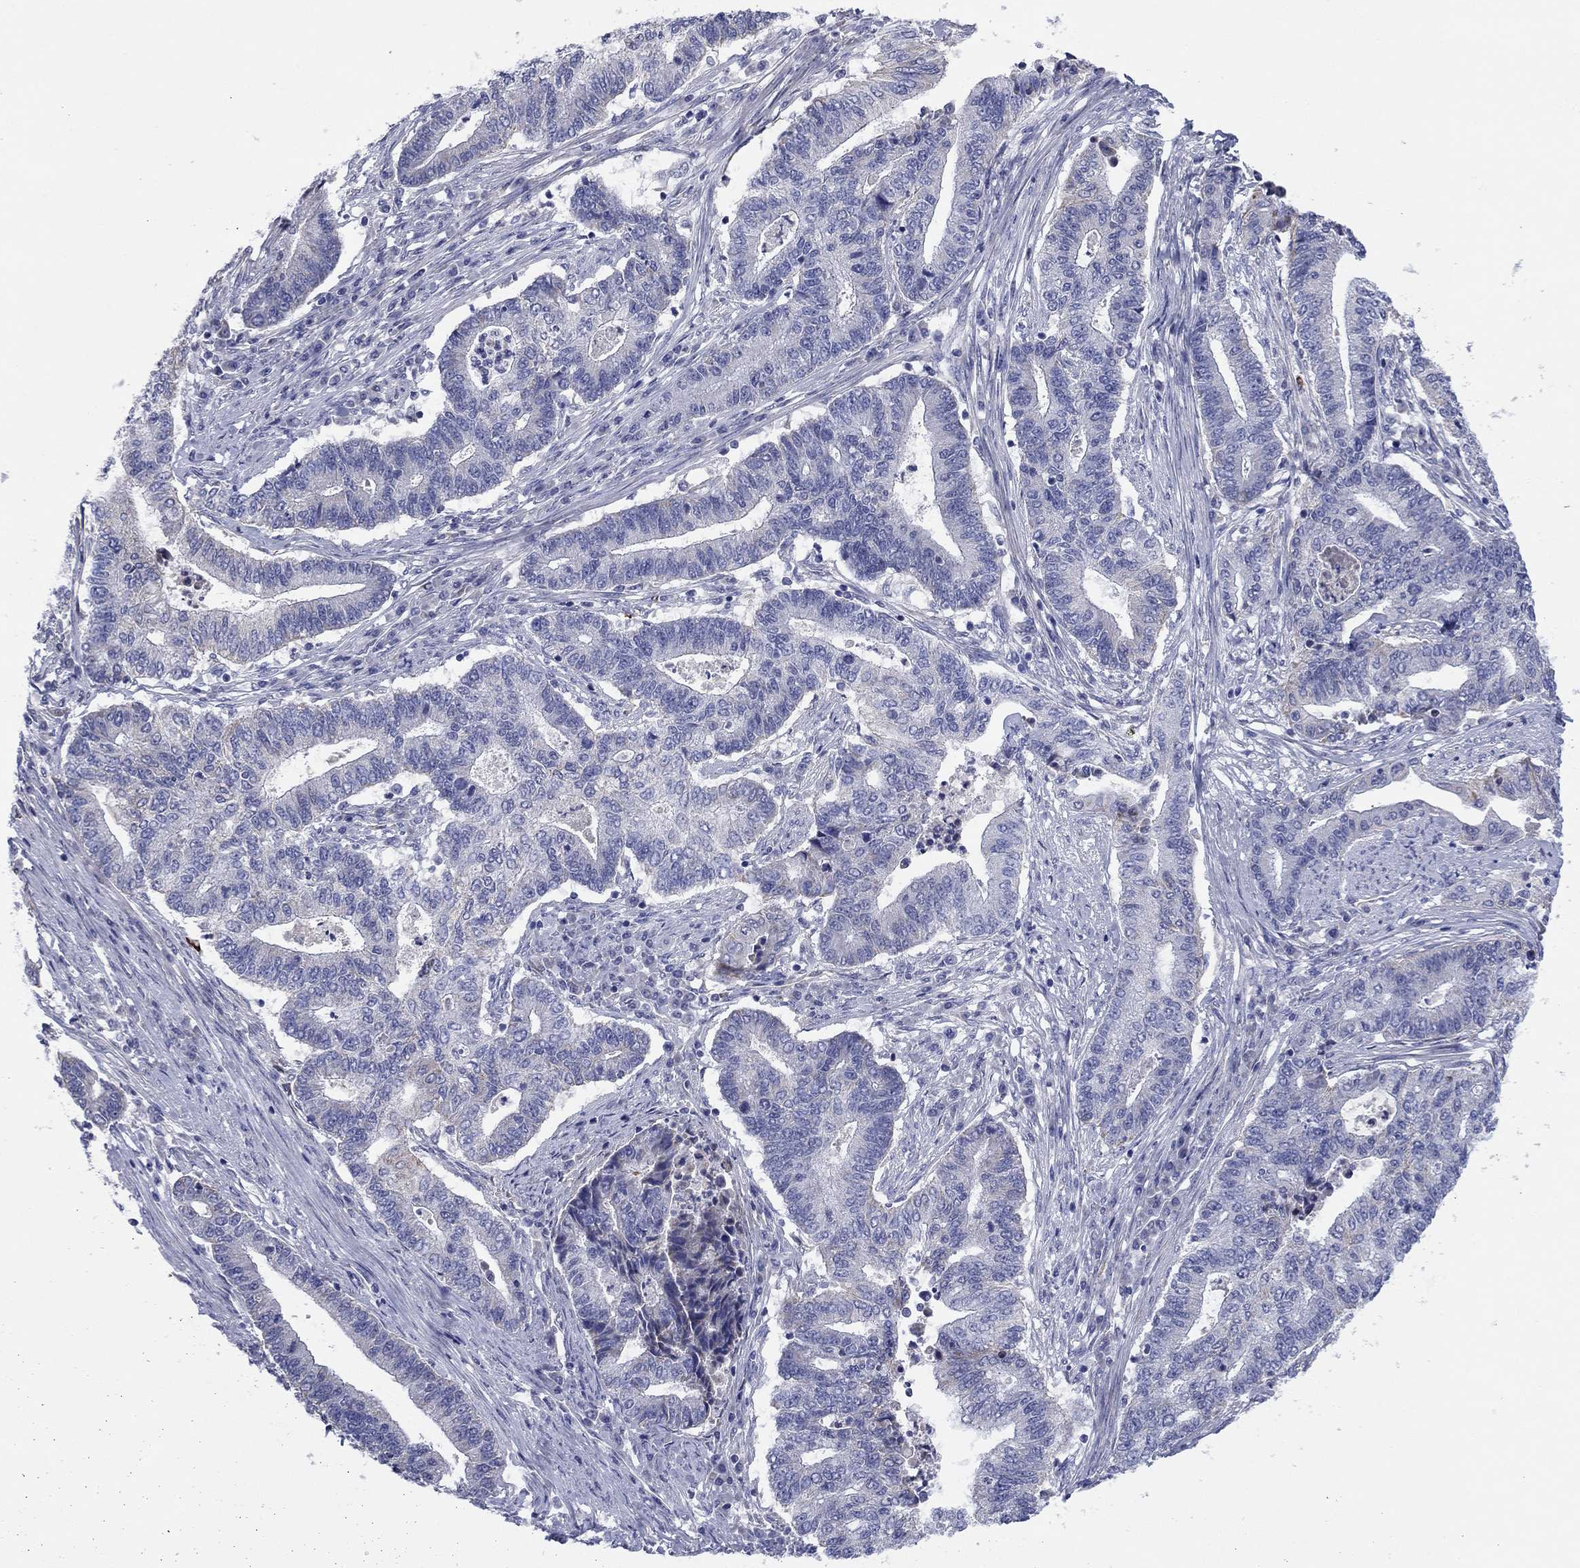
{"staining": {"intensity": "negative", "quantity": "none", "location": "none"}, "tissue": "endometrial cancer", "cell_type": "Tumor cells", "image_type": "cancer", "snomed": [{"axis": "morphology", "description": "Adenocarcinoma, NOS"}, {"axis": "topography", "description": "Uterus"}, {"axis": "topography", "description": "Endometrium"}], "caption": "This photomicrograph is of endometrial cancer stained with IHC to label a protein in brown with the nuclei are counter-stained blue. There is no staining in tumor cells. (Stains: DAB (3,3'-diaminobenzidine) immunohistochemistry (IHC) with hematoxylin counter stain, Microscopy: brightfield microscopy at high magnification).", "gene": "MGST3", "patient": {"sex": "female", "age": 54}}